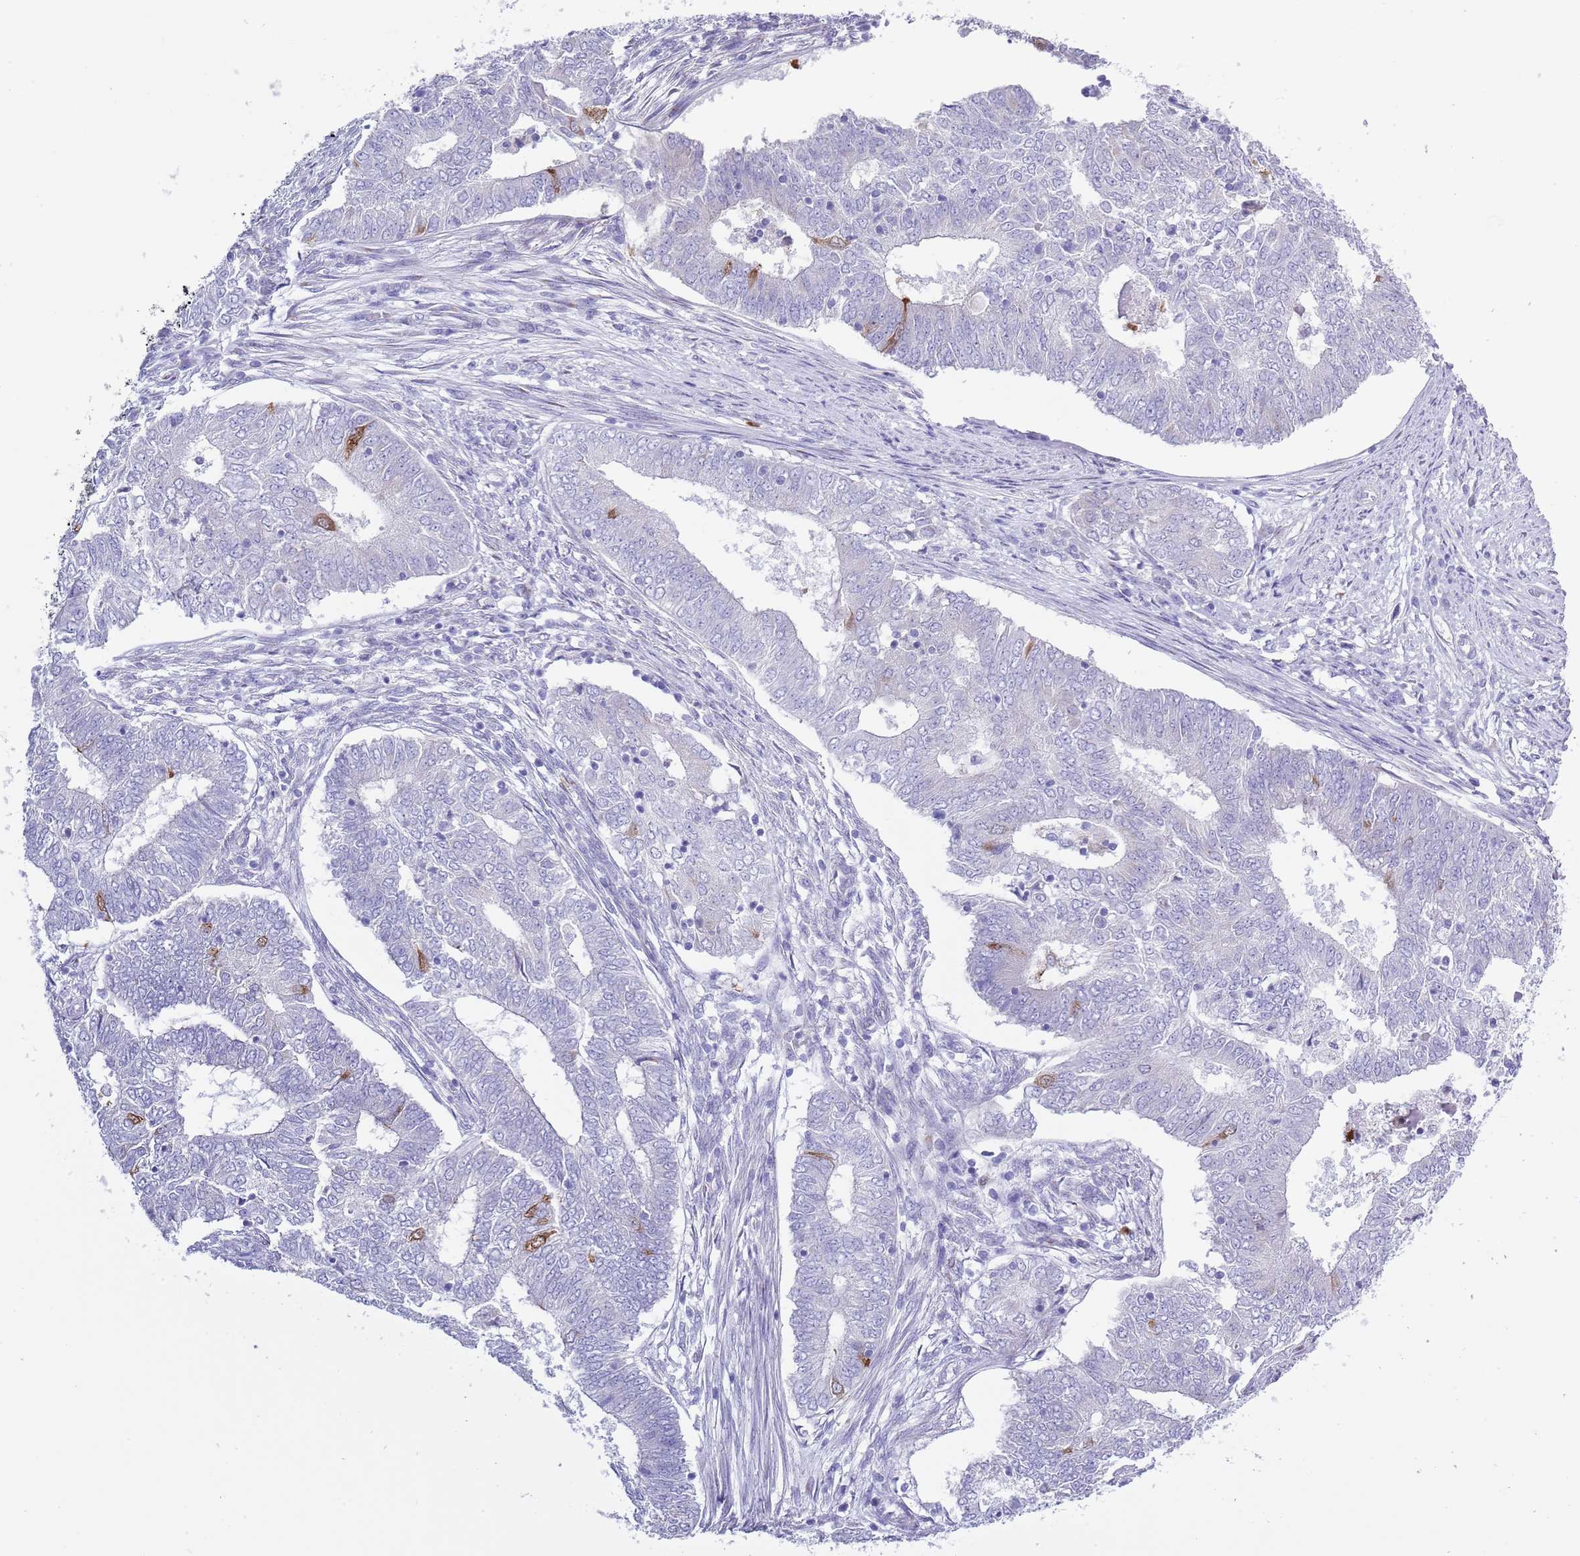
{"staining": {"intensity": "moderate", "quantity": "<25%", "location": "cytoplasmic/membranous"}, "tissue": "endometrial cancer", "cell_type": "Tumor cells", "image_type": "cancer", "snomed": [{"axis": "morphology", "description": "Adenocarcinoma, NOS"}, {"axis": "topography", "description": "Endometrium"}], "caption": "Brown immunohistochemical staining in endometrial cancer demonstrates moderate cytoplasmic/membranous staining in about <25% of tumor cells.", "gene": "ZFP2", "patient": {"sex": "female", "age": 62}}